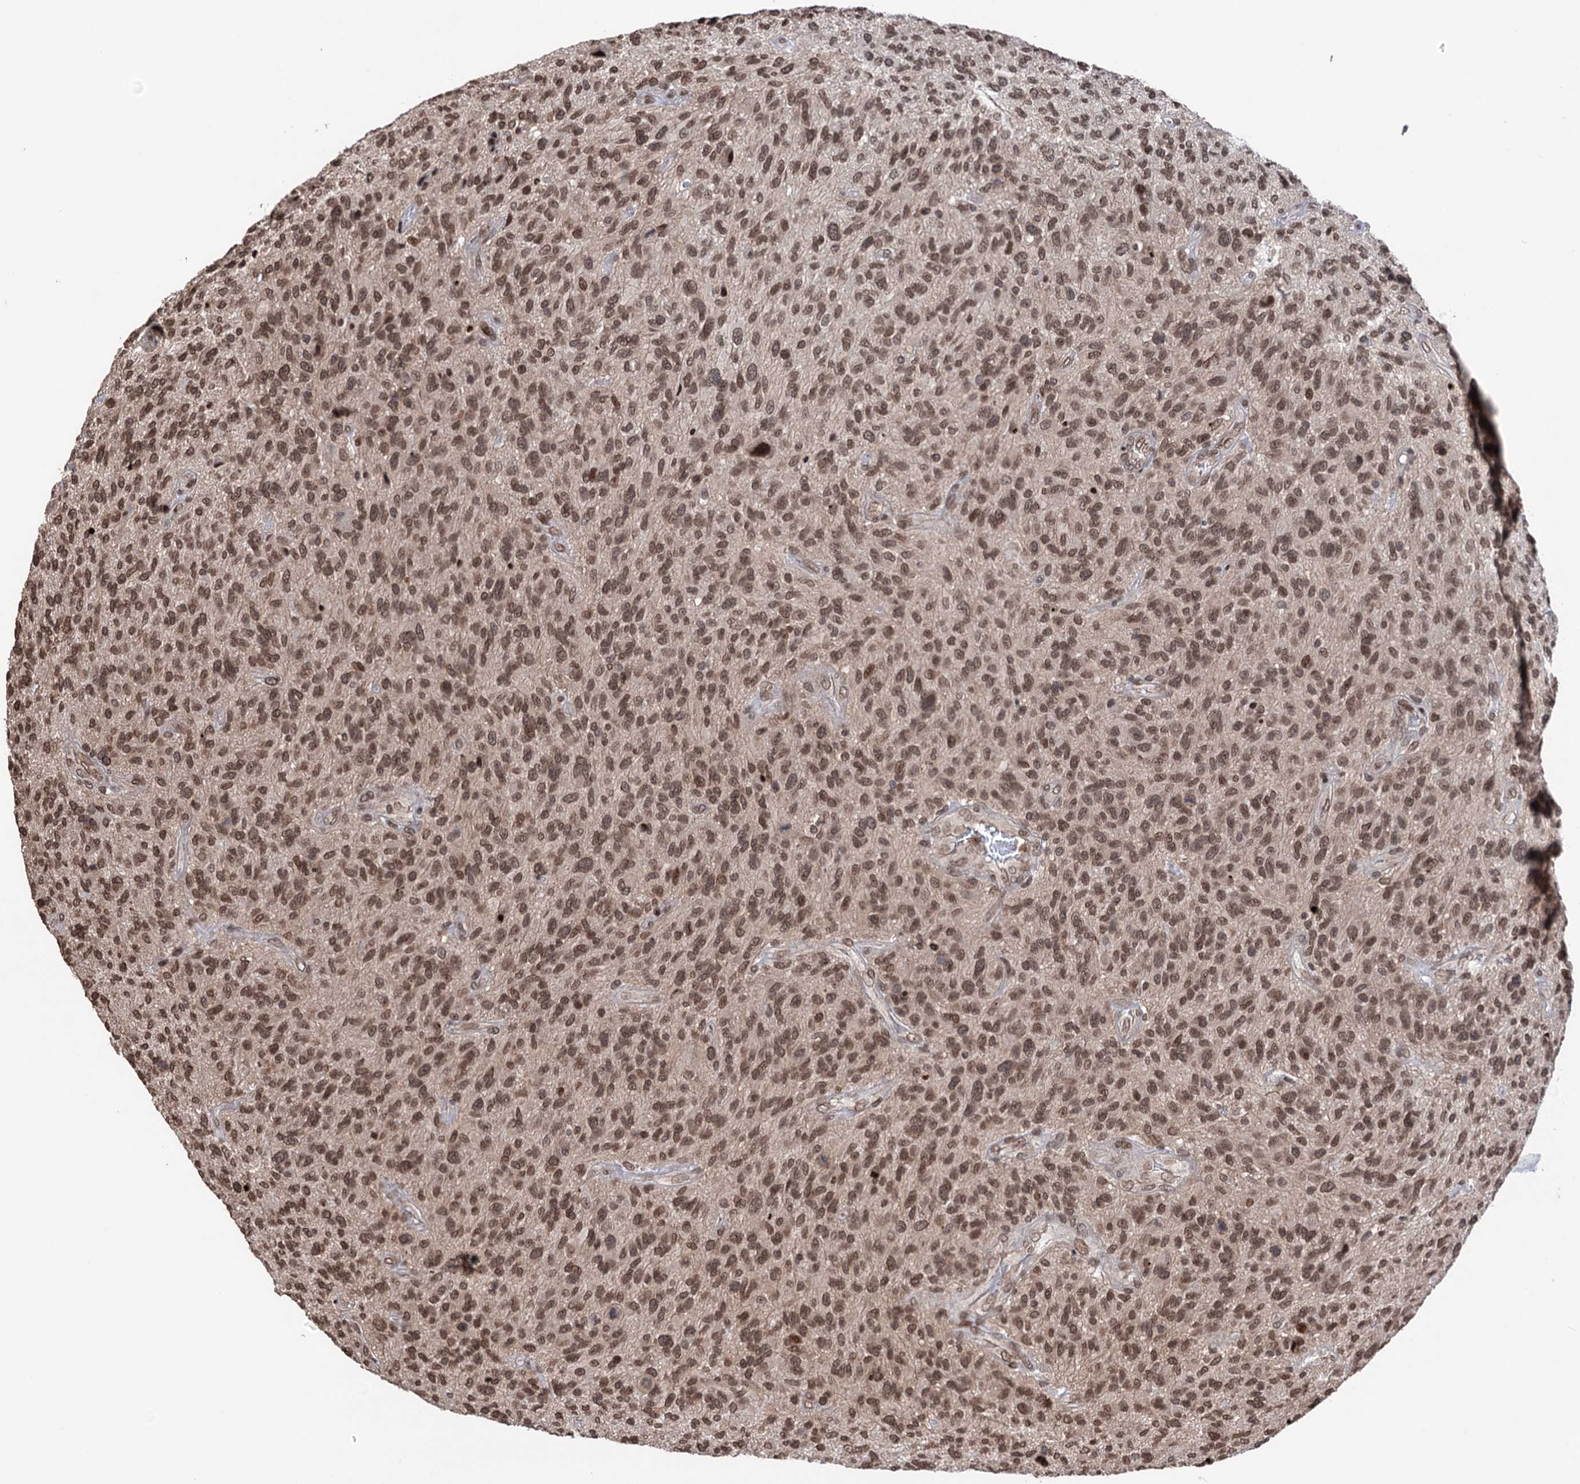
{"staining": {"intensity": "moderate", "quantity": ">75%", "location": "nuclear"}, "tissue": "glioma", "cell_type": "Tumor cells", "image_type": "cancer", "snomed": [{"axis": "morphology", "description": "Glioma, malignant, High grade"}, {"axis": "topography", "description": "Brain"}], "caption": "Immunohistochemistry (IHC) staining of glioma, which shows medium levels of moderate nuclear staining in approximately >75% of tumor cells indicating moderate nuclear protein expression. The staining was performed using DAB (3,3'-diaminobenzidine) (brown) for protein detection and nuclei were counterstained in hematoxylin (blue).", "gene": "CCDC77", "patient": {"sex": "male", "age": 47}}